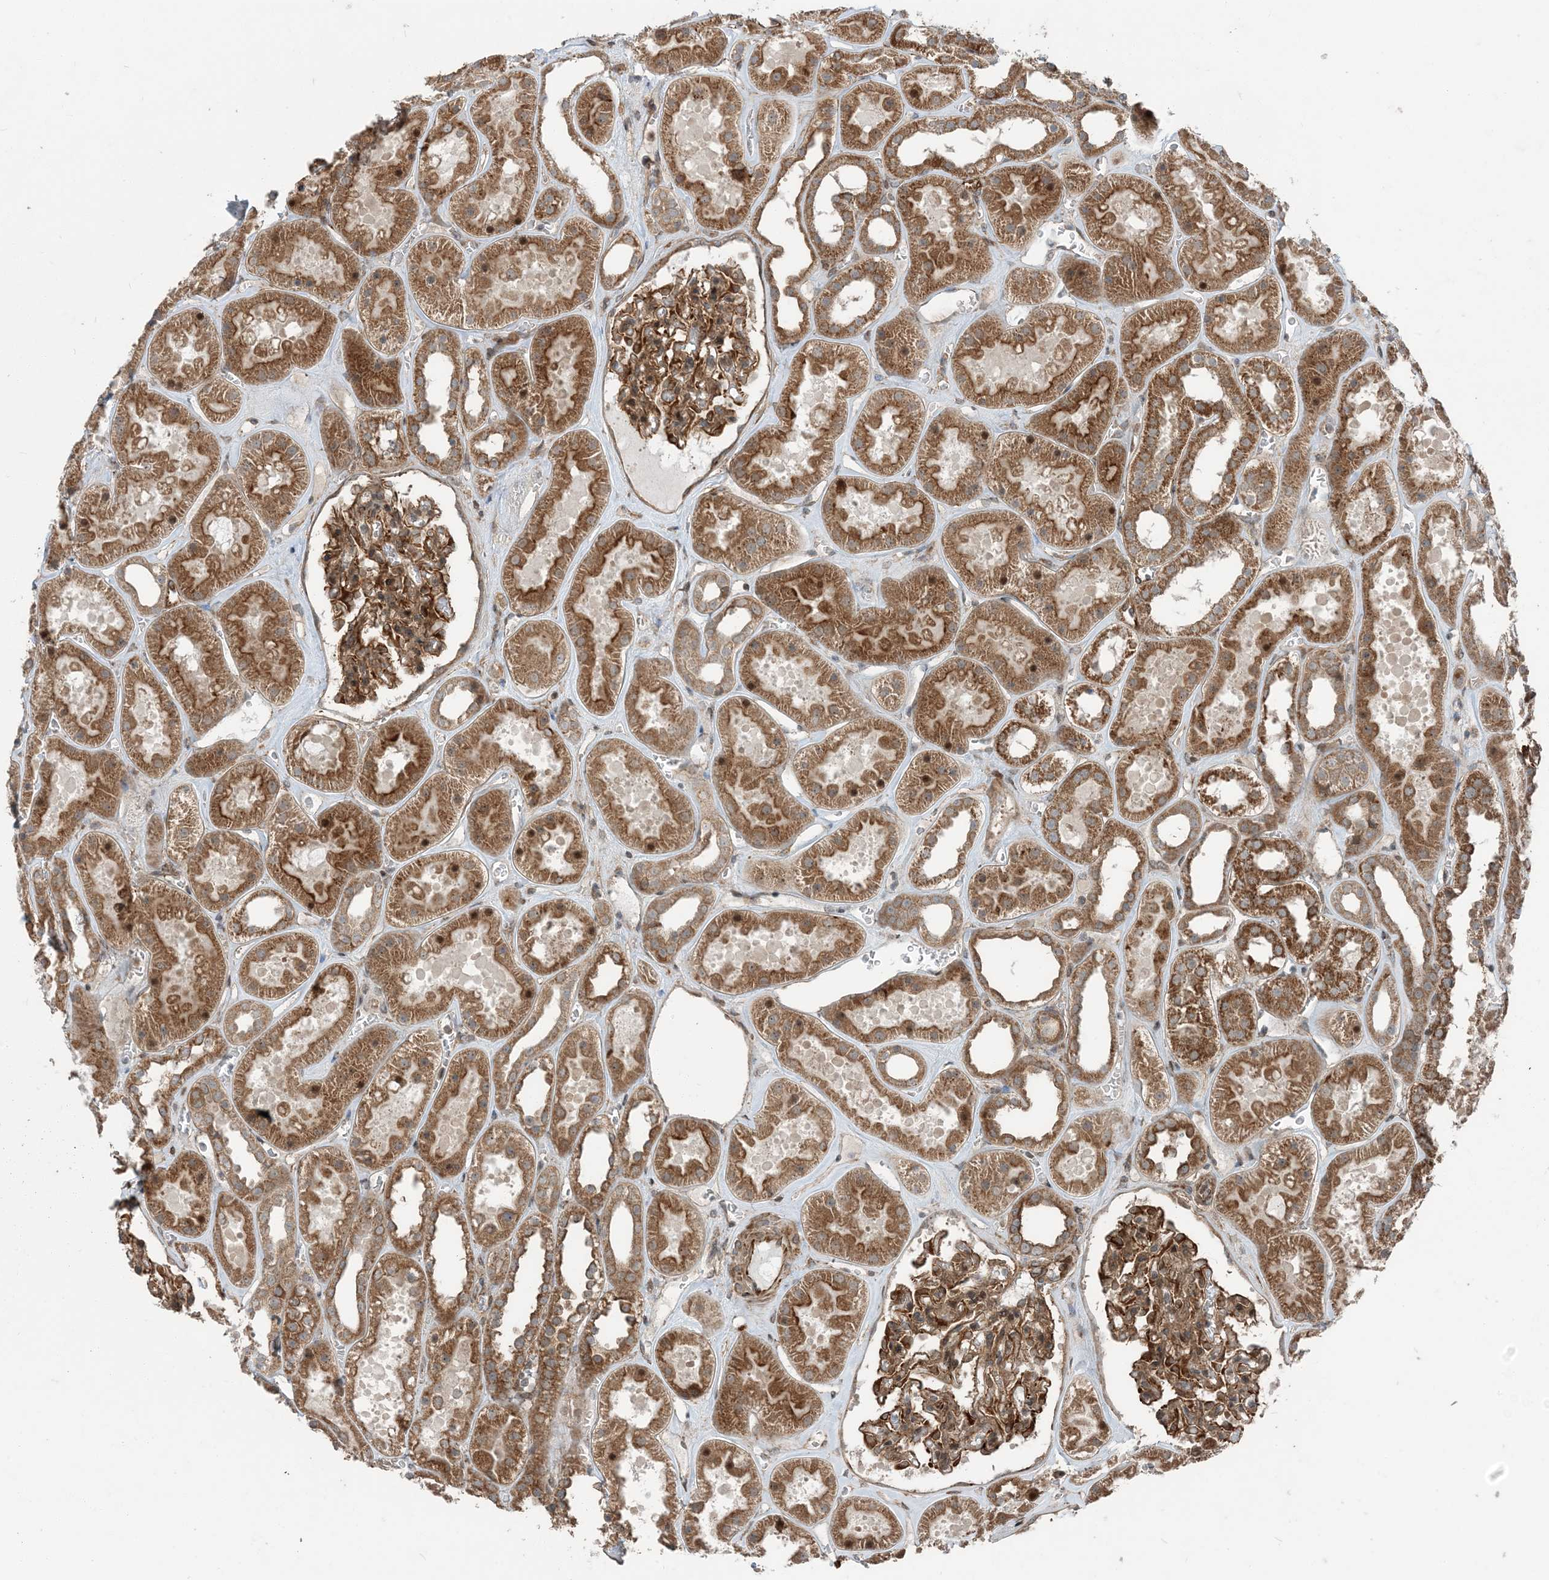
{"staining": {"intensity": "moderate", "quantity": ">75%", "location": "cytoplasmic/membranous"}, "tissue": "kidney", "cell_type": "Cells in glomeruli", "image_type": "normal", "snomed": [{"axis": "morphology", "description": "Normal tissue, NOS"}, {"axis": "topography", "description": "Kidney"}], "caption": "Kidney stained with IHC shows moderate cytoplasmic/membranous staining in approximately >75% of cells in glomeruli.", "gene": "EDEM2", "patient": {"sex": "female", "age": 41}}